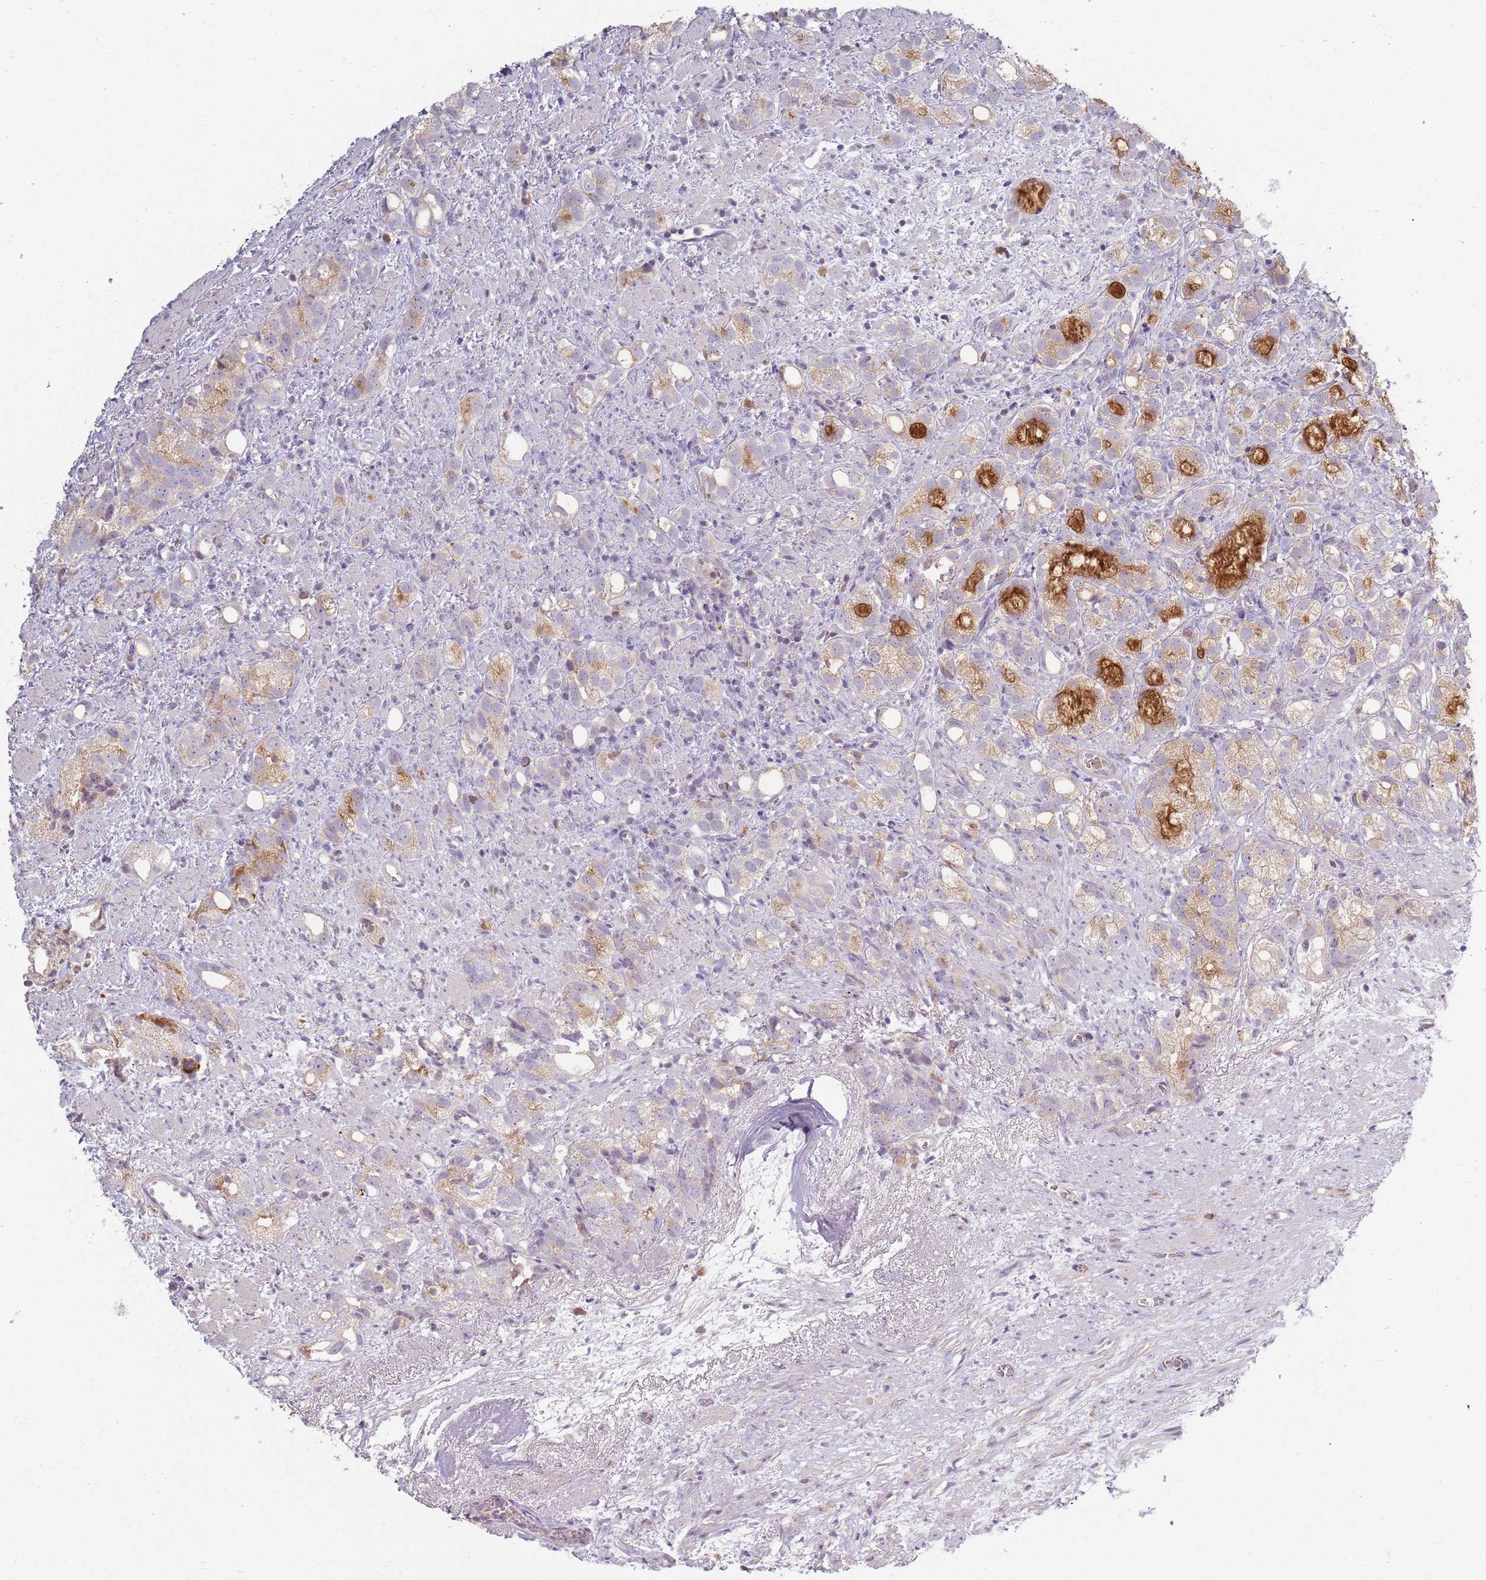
{"staining": {"intensity": "strong", "quantity": "<25%", "location": "cytoplasmic/membranous"}, "tissue": "prostate cancer", "cell_type": "Tumor cells", "image_type": "cancer", "snomed": [{"axis": "morphology", "description": "Adenocarcinoma, High grade"}, {"axis": "topography", "description": "Prostate"}], "caption": "Immunohistochemistry (IHC) of human high-grade adenocarcinoma (prostate) reveals medium levels of strong cytoplasmic/membranous staining in about <25% of tumor cells. The staining is performed using DAB brown chromogen to label protein expression. The nuclei are counter-stained blue using hematoxylin.", "gene": "ZDHHC2", "patient": {"sex": "male", "age": 82}}